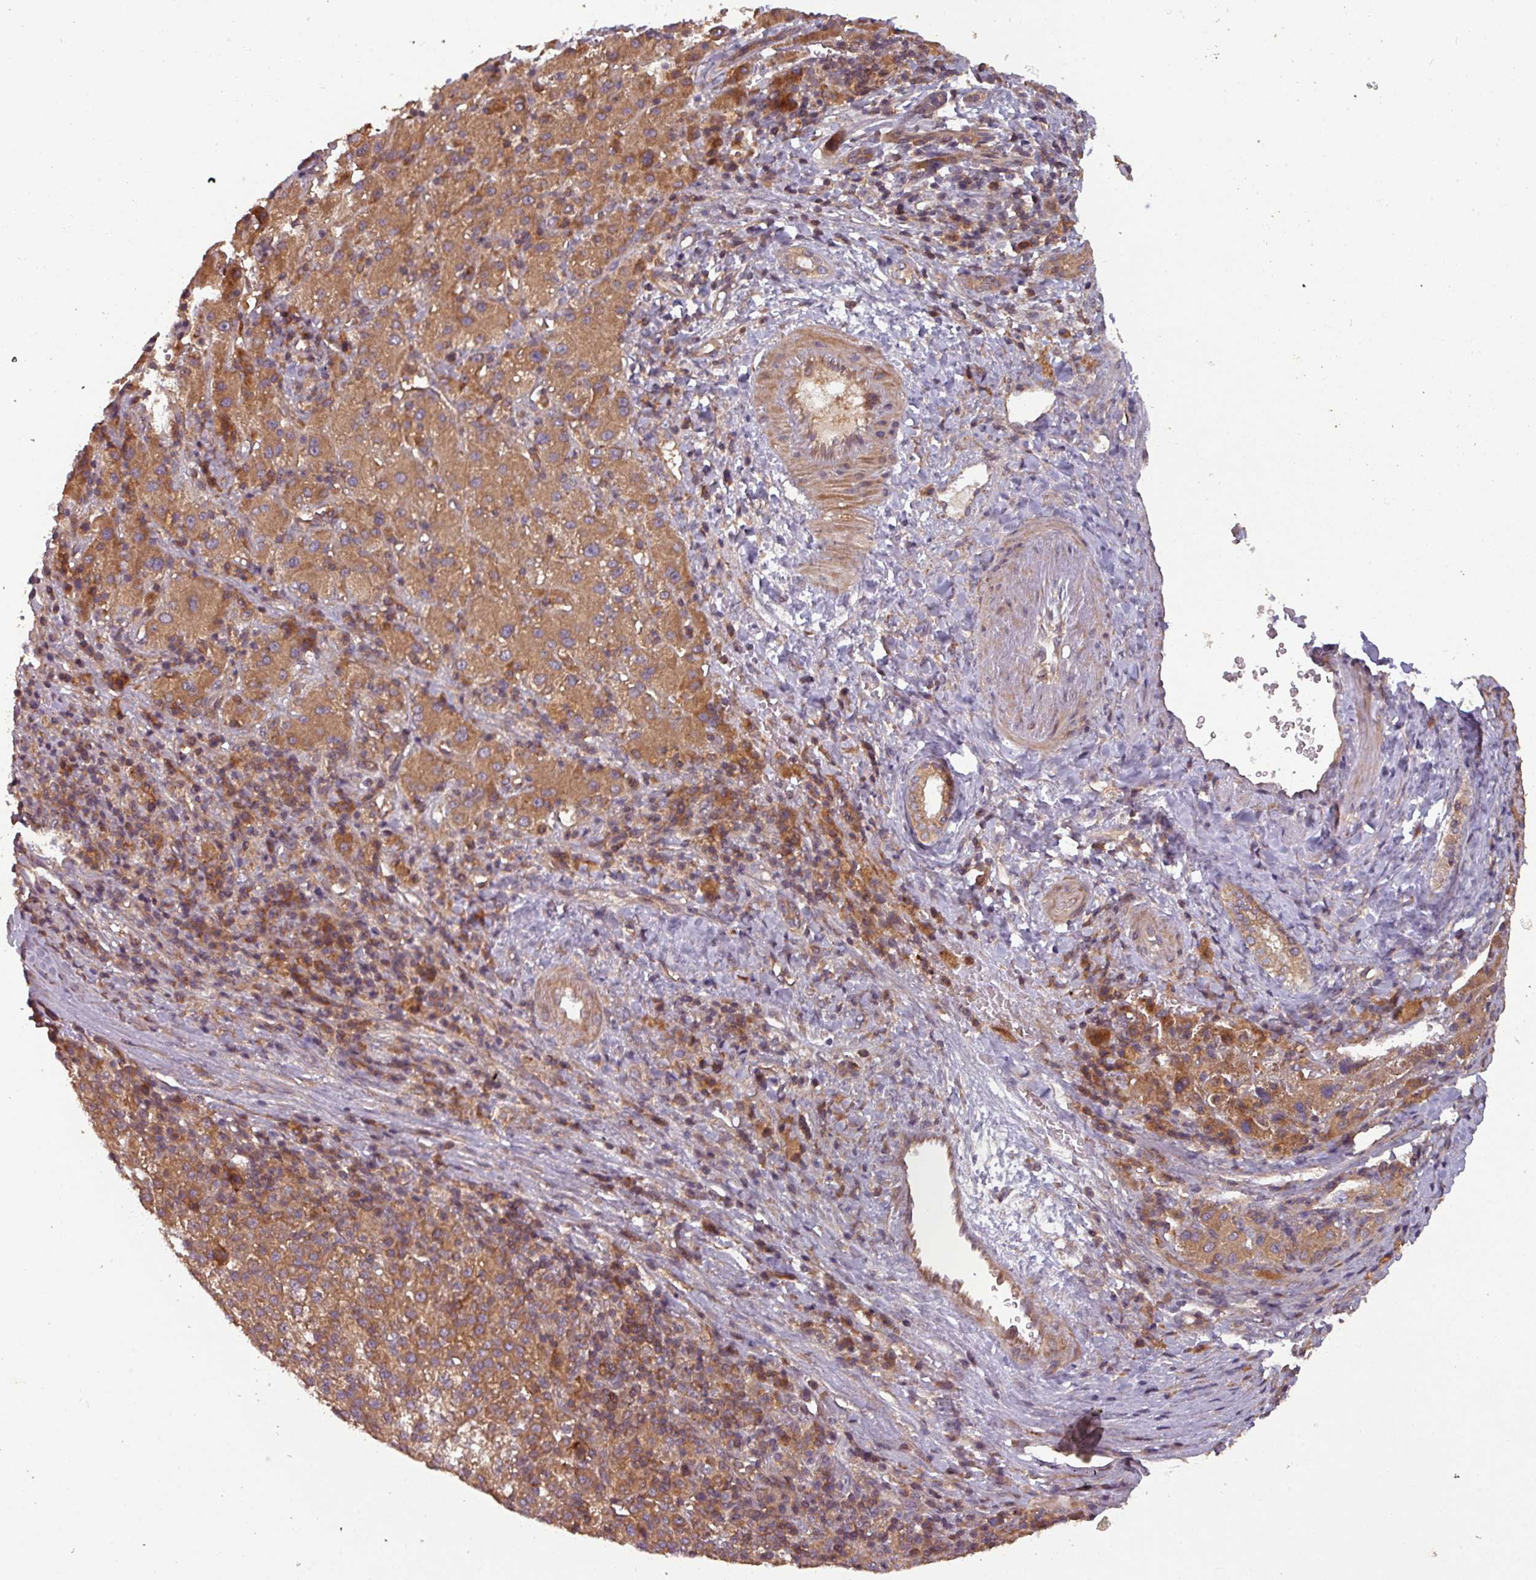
{"staining": {"intensity": "moderate", "quantity": ">75%", "location": "cytoplasmic/membranous"}, "tissue": "liver cancer", "cell_type": "Tumor cells", "image_type": "cancer", "snomed": [{"axis": "morphology", "description": "Carcinoma, Hepatocellular, NOS"}, {"axis": "topography", "description": "Liver"}], "caption": "Human liver cancer stained with a brown dye reveals moderate cytoplasmic/membranous positive expression in about >75% of tumor cells.", "gene": "GSKIP", "patient": {"sex": "female", "age": 58}}